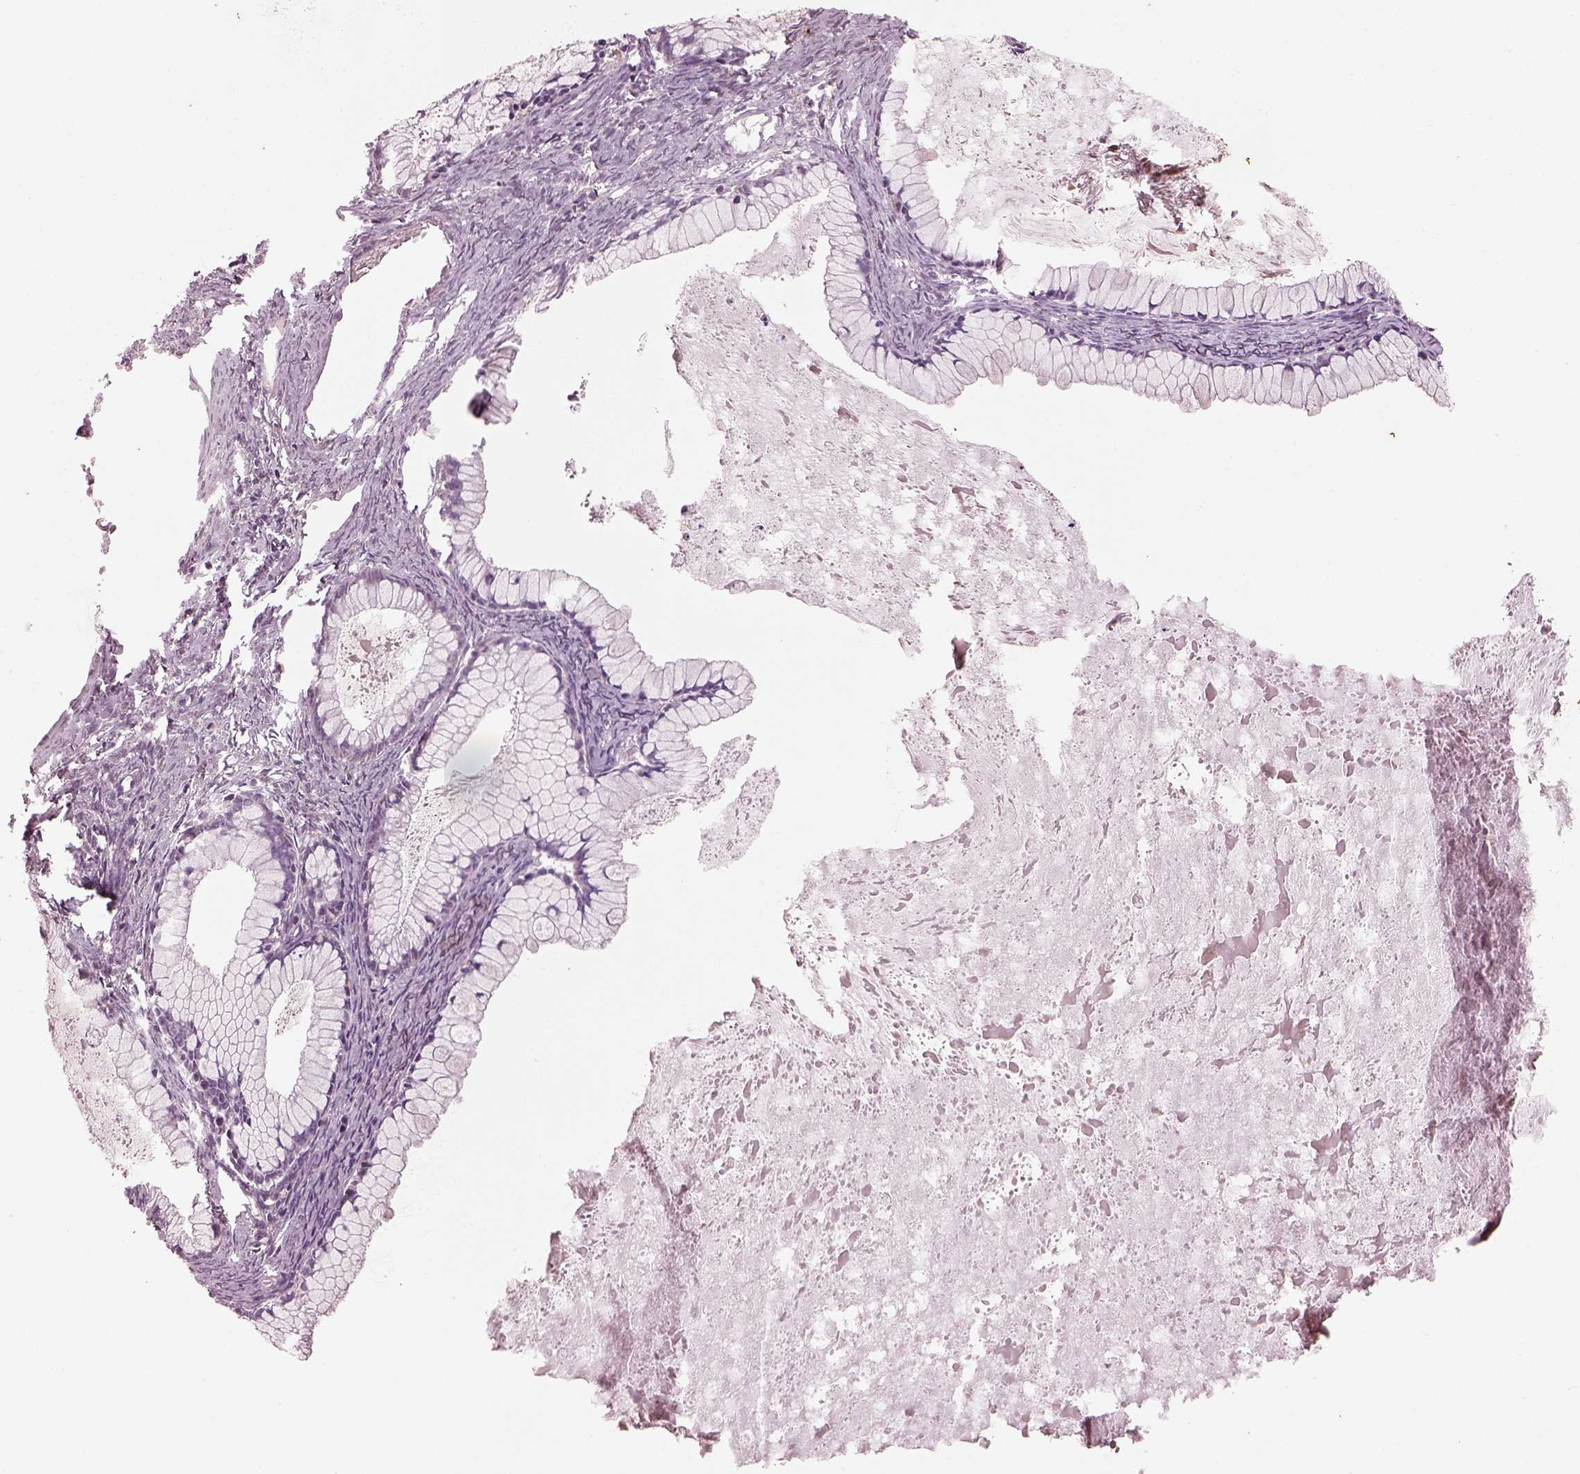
{"staining": {"intensity": "negative", "quantity": "none", "location": "none"}, "tissue": "ovarian cancer", "cell_type": "Tumor cells", "image_type": "cancer", "snomed": [{"axis": "morphology", "description": "Cystadenocarcinoma, mucinous, NOS"}, {"axis": "topography", "description": "Ovary"}], "caption": "Immunohistochemistry image of human mucinous cystadenocarcinoma (ovarian) stained for a protein (brown), which exhibits no positivity in tumor cells.", "gene": "PTX4", "patient": {"sex": "female", "age": 41}}